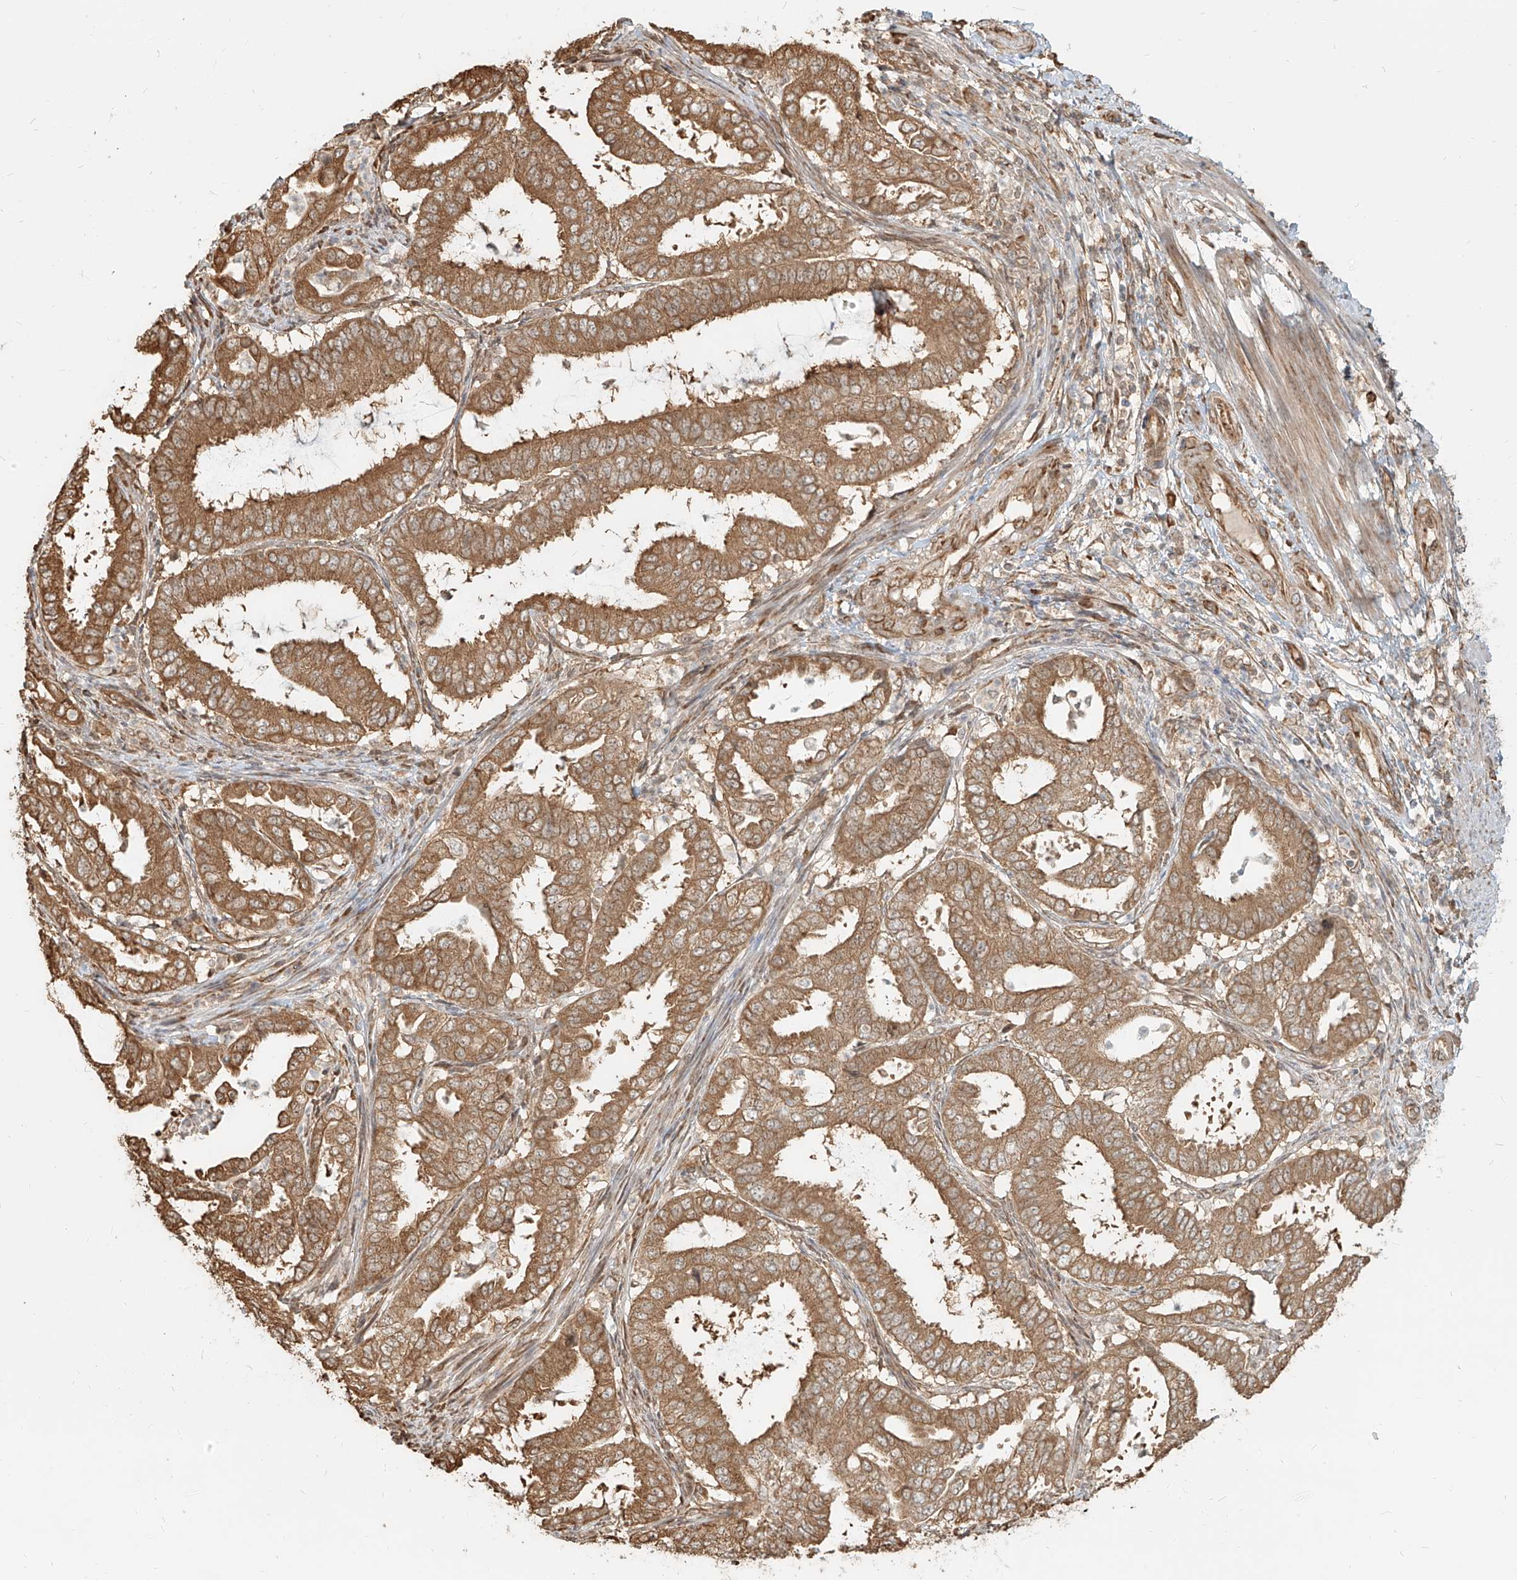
{"staining": {"intensity": "moderate", "quantity": ">75%", "location": "cytoplasmic/membranous"}, "tissue": "endometrial cancer", "cell_type": "Tumor cells", "image_type": "cancer", "snomed": [{"axis": "morphology", "description": "Adenocarcinoma, NOS"}, {"axis": "topography", "description": "Endometrium"}], "caption": "Immunohistochemistry (IHC) histopathology image of human endometrial cancer stained for a protein (brown), which shows medium levels of moderate cytoplasmic/membranous staining in about >75% of tumor cells.", "gene": "UBE2K", "patient": {"sex": "female", "age": 51}}